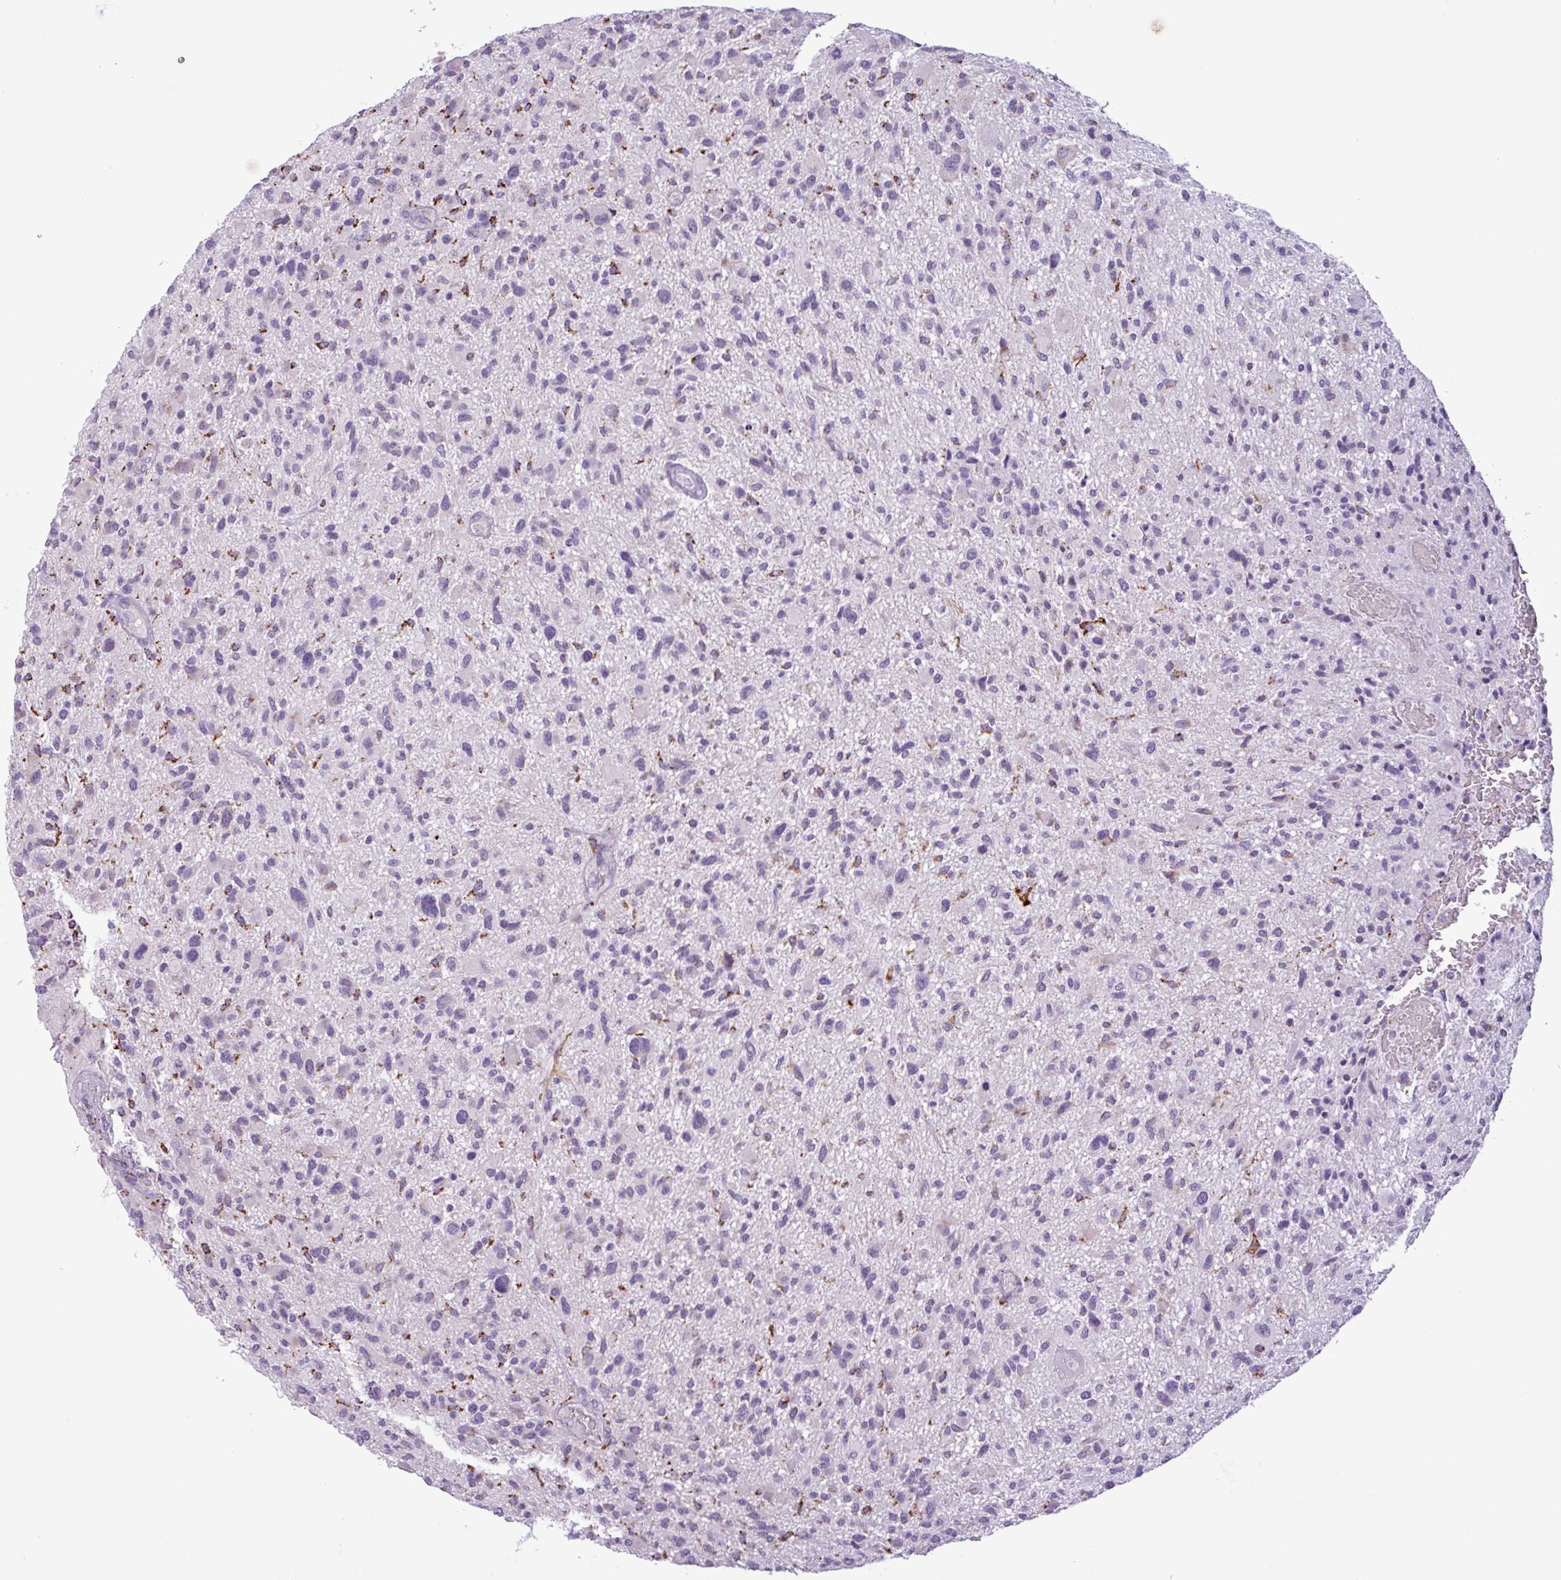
{"staining": {"intensity": "negative", "quantity": "none", "location": "none"}, "tissue": "glioma", "cell_type": "Tumor cells", "image_type": "cancer", "snomed": [{"axis": "morphology", "description": "Glioma, malignant, High grade"}, {"axis": "topography", "description": "Brain"}], "caption": "An image of glioma stained for a protein demonstrates no brown staining in tumor cells. (Stains: DAB (3,3'-diaminobenzidine) IHC with hematoxylin counter stain, Microscopy: brightfield microscopy at high magnification).", "gene": "ZNF667", "patient": {"sex": "male", "age": 47}}